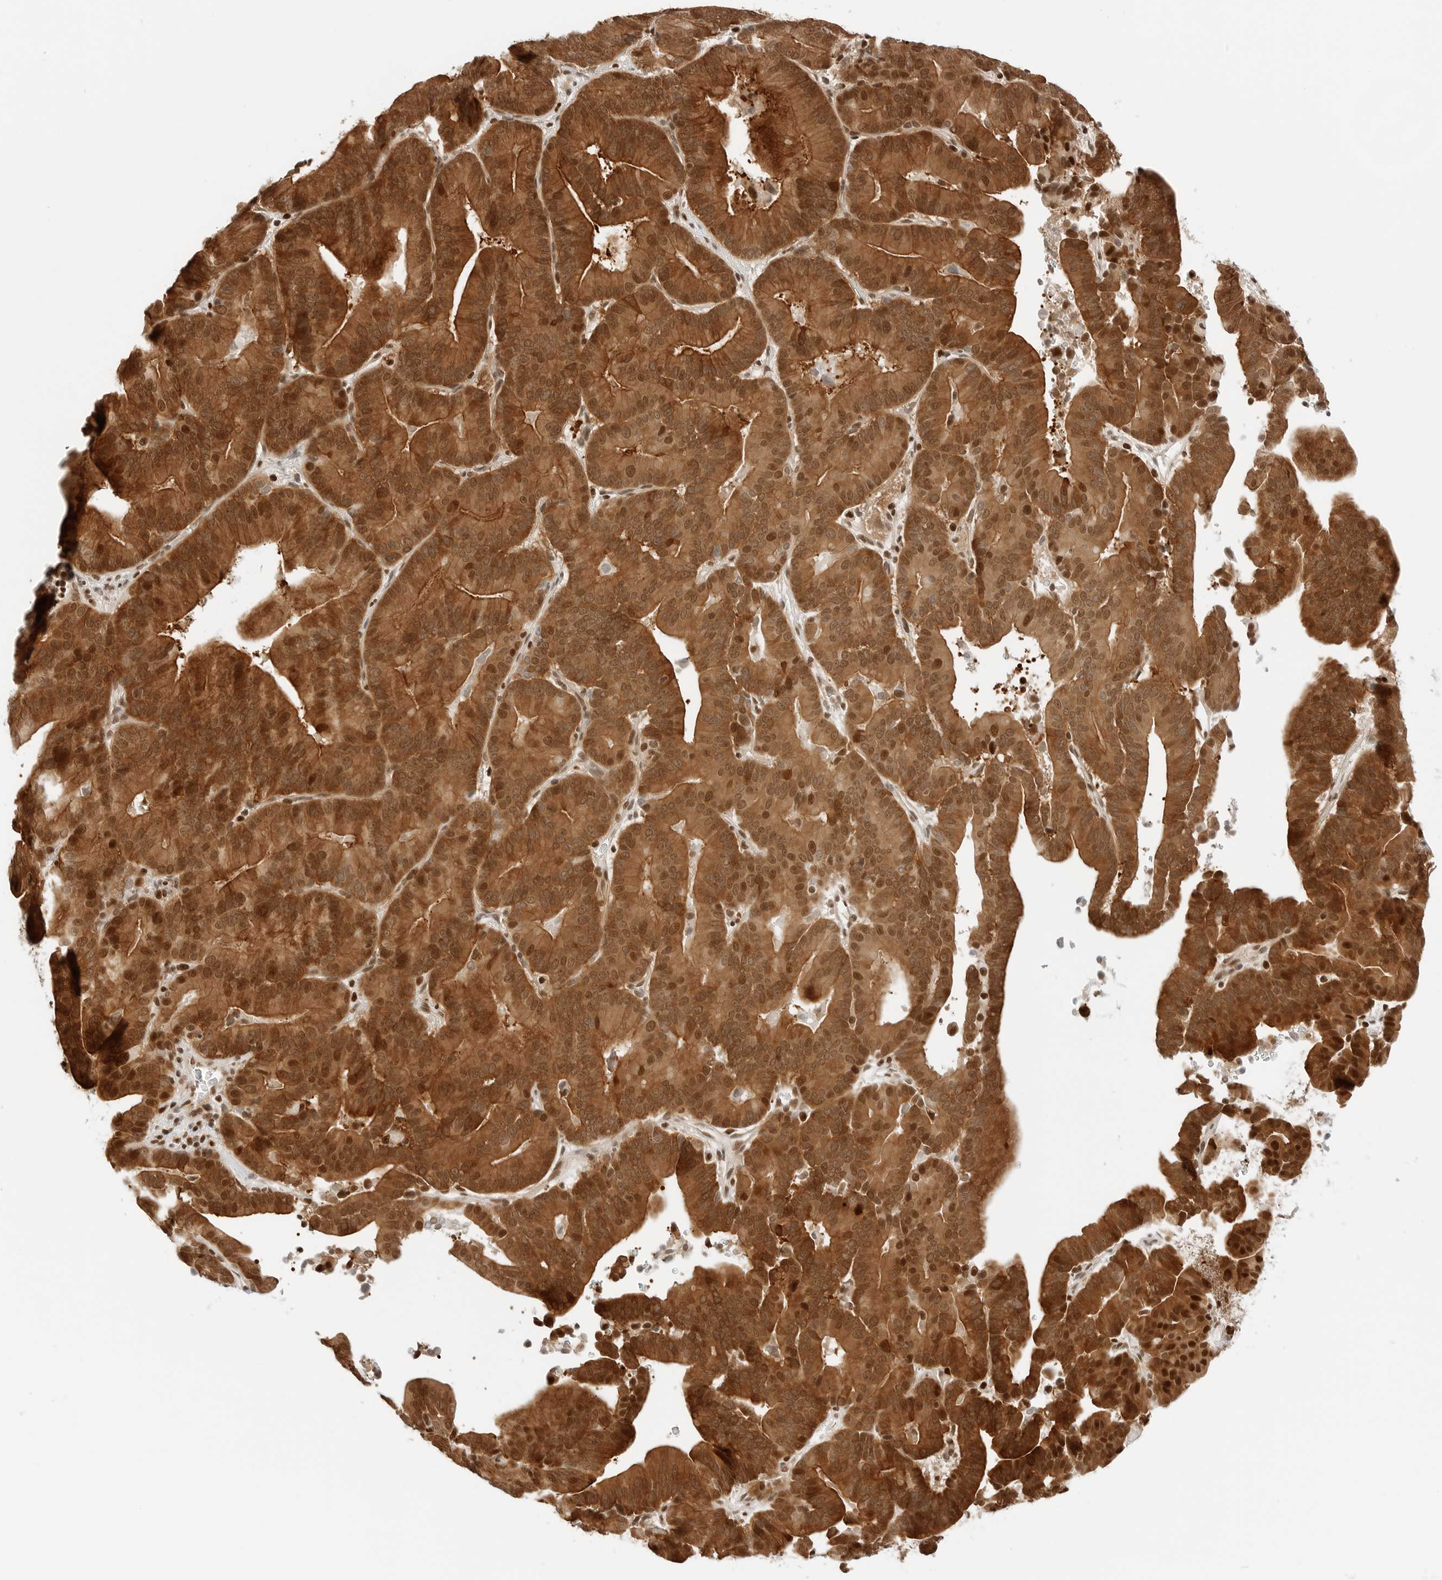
{"staining": {"intensity": "strong", "quantity": ">75%", "location": "cytoplasmic/membranous,nuclear"}, "tissue": "liver cancer", "cell_type": "Tumor cells", "image_type": "cancer", "snomed": [{"axis": "morphology", "description": "Cholangiocarcinoma"}, {"axis": "topography", "description": "Liver"}], "caption": "Strong cytoplasmic/membranous and nuclear protein expression is identified in about >75% of tumor cells in liver cancer (cholangiocarcinoma).", "gene": "CRTC2", "patient": {"sex": "female", "age": 75}}